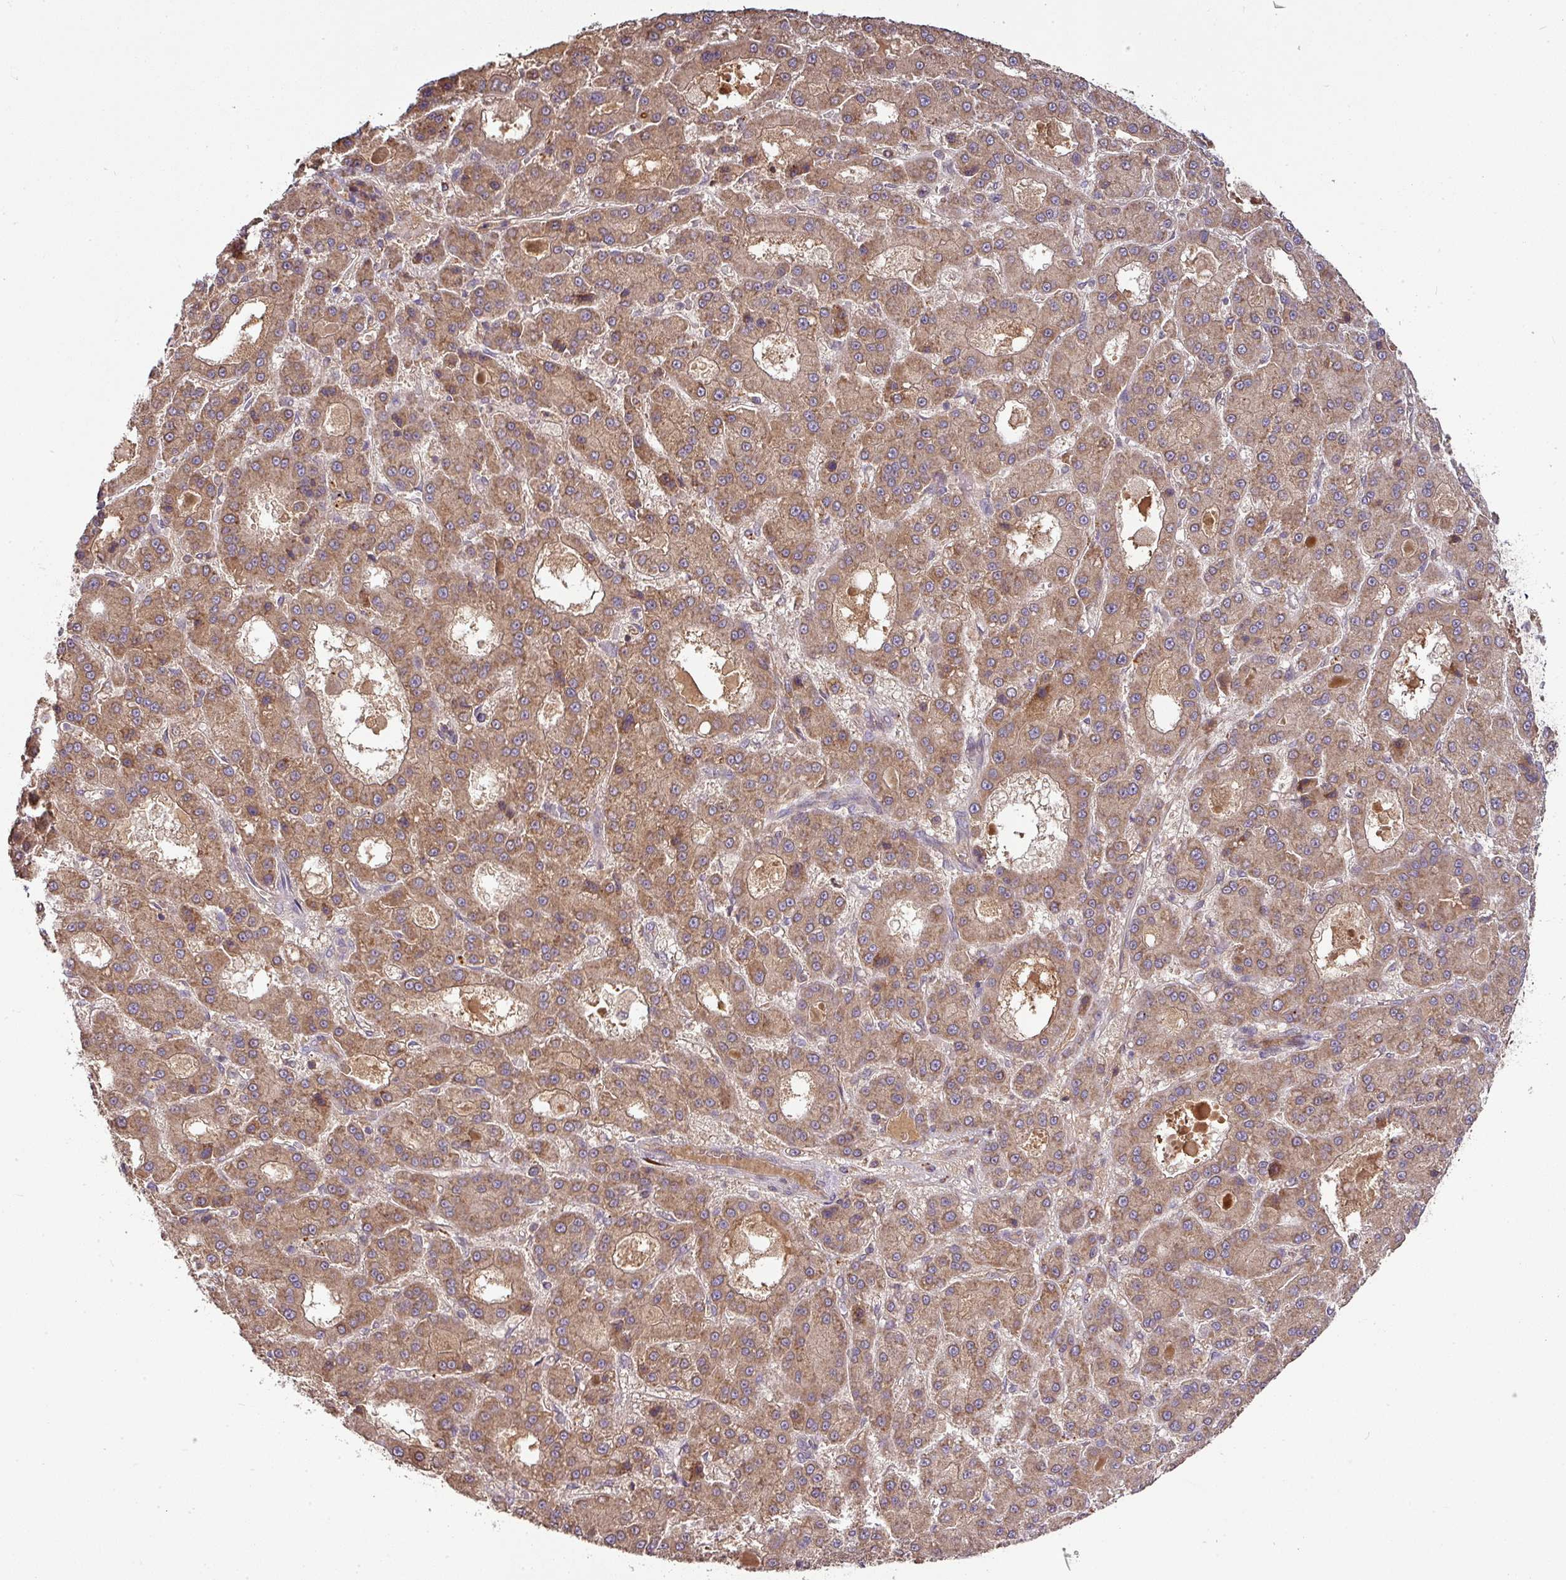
{"staining": {"intensity": "moderate", "quantity": ">75%", "location": "cytoplasmic/membranous"}, "tissue": "liver cancer", "cell_type": "Tumor cells", "image_type": "cancer", "snomed": [{"axis": "morphology", "description": "Carcinoma, Hepatocellular, NOS"}, {"axis": "topography", "description": "Liver"}], "caption": "This histopathology image exhibits liver cancer stained with immunohistochemistry to label a protein in brown. The cytoplasmic/membranous of tumor cells show moderate positivity for the protein. Nuclei are counter-stained blue.", "gene": "GALP", "patient": {"sex": "male", "age": 70}}